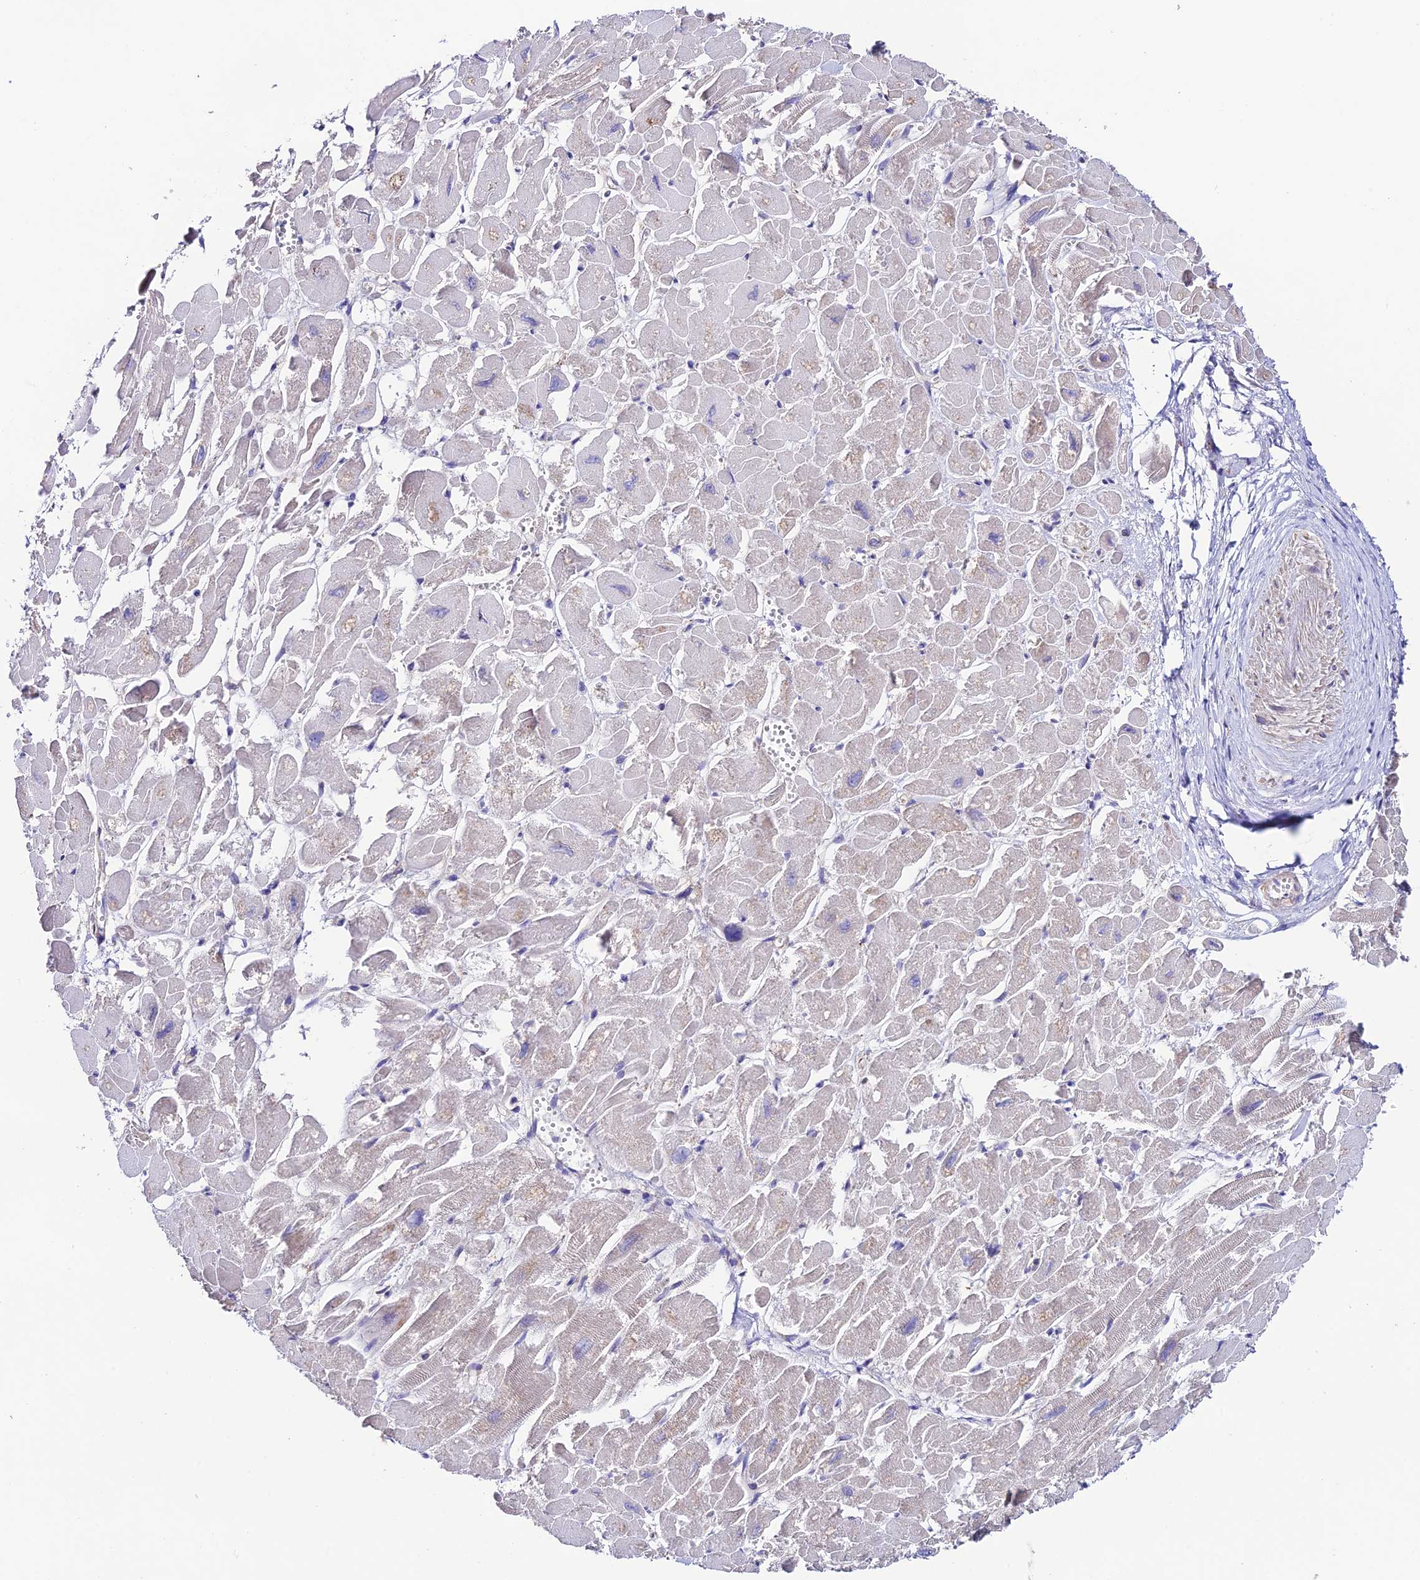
{"staining": {"intensity": "negative", "quantity": "none", "location": "none"}, "tissue": "heart muscle", "cell_type": "Cardiomyocytes", "image_type": "normal", "snomed": [{"axis": "morphology", "description": "Normal tissue, NOS"}, {"axis": "topography", "description": "Heart"}], "caption": "High magnification brightfield microscopy of benign heart muscle stained with DAB (3,3'-diaminobenzidine) (brown) and counterstained with hematoxylin (blue): cardiomyocytes show no significant staining. (IHC, brightfield microscopy, high magnification).", "gene": "BRME1", "patient": {"sex": "male", "age": 54}}